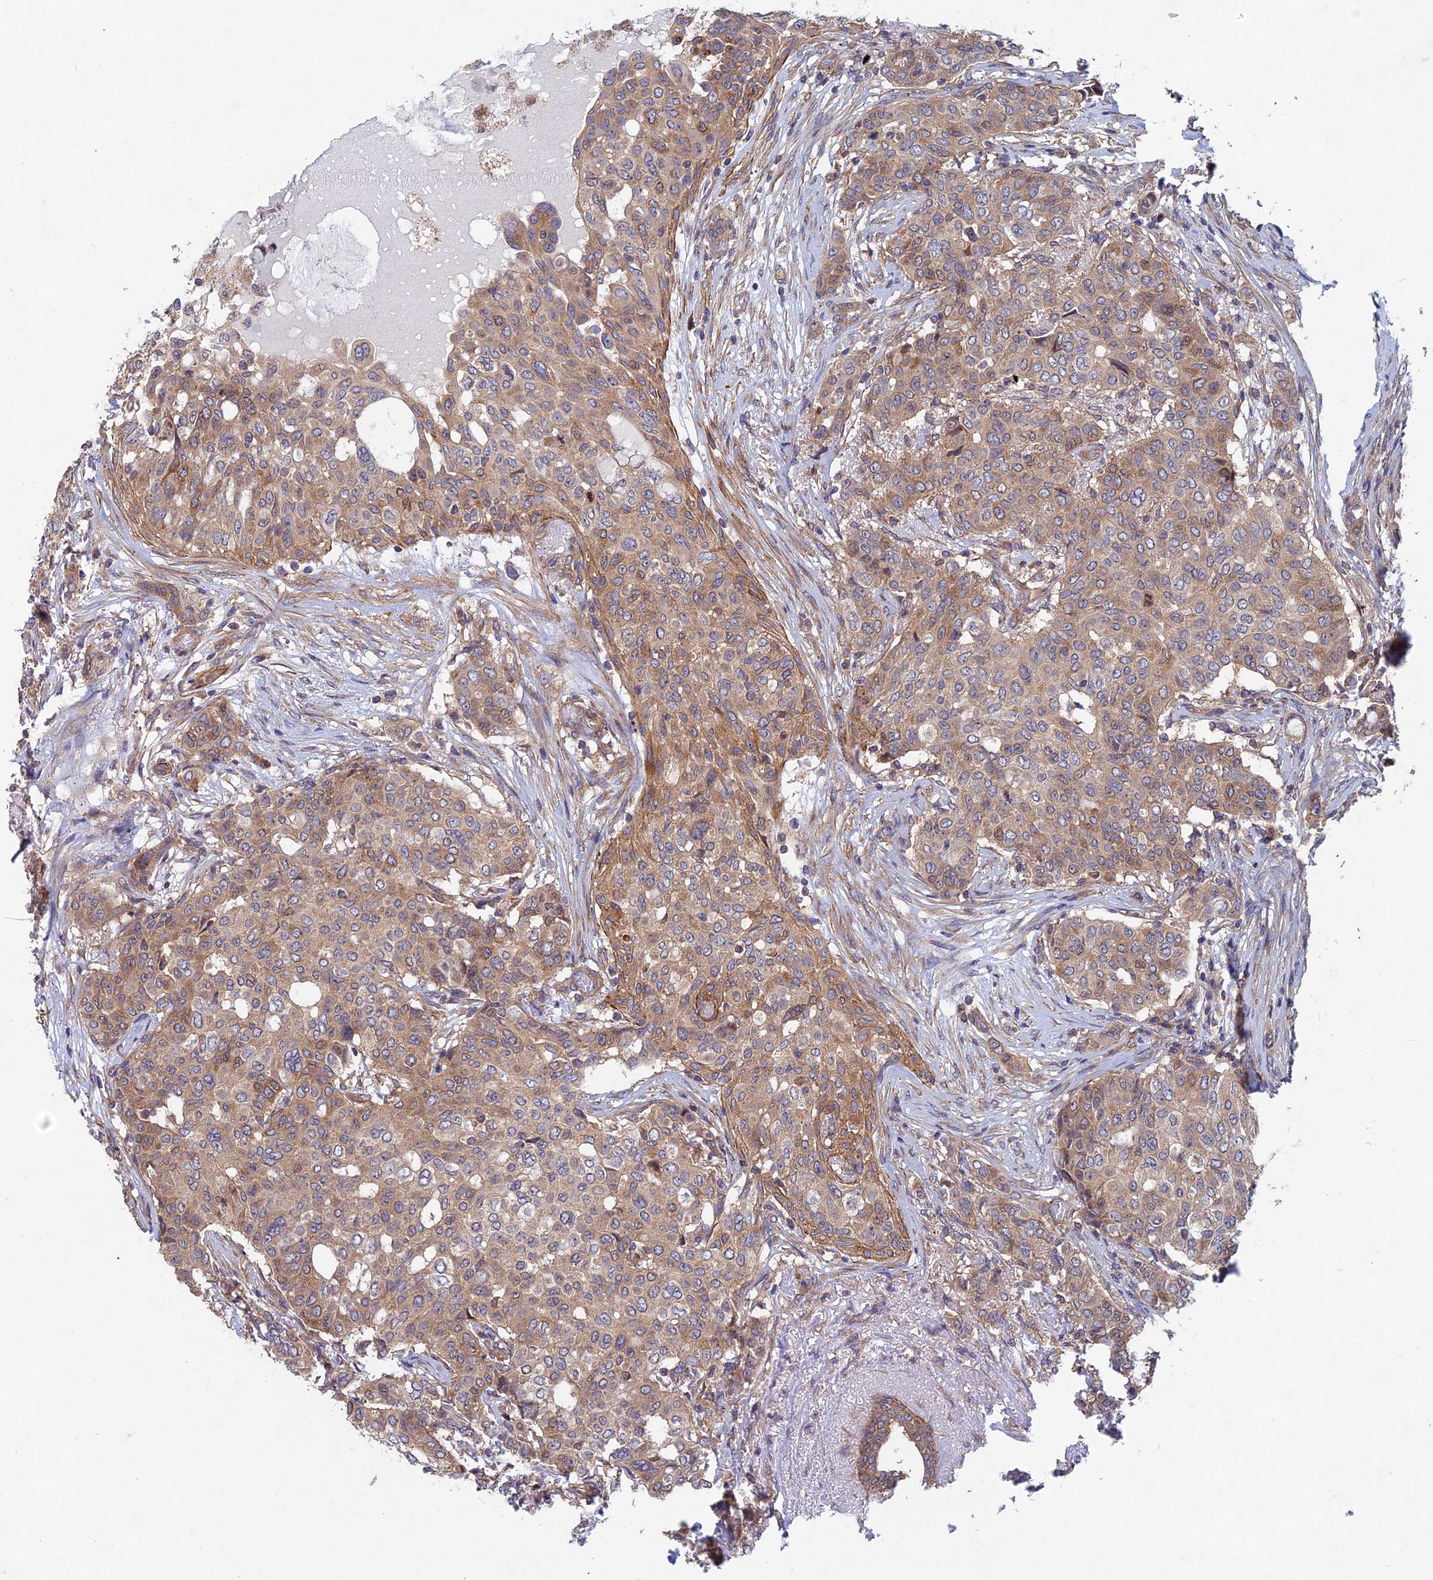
{"staining": {"intensity": "weak", "quantity": ">75%", "location": "cytoplasmic/membranous"}, "tissue": "breast cancer", "cell_type": "Tumor cells", "image_type": "cancer", "snomed": [{"axis": "morphology", "description": "Lobular carcinoma"}, {"axis": "topography", "description": "Breast"}], "caption": "Weak cytoplasmic/membranous positivity for a protein is present in about >75% of tumor cells of breast lobular carcinoma using immunohistochemistry (IHC).", "gene": "NCAPG", "patient": {"sex": "female", "age": 51}}